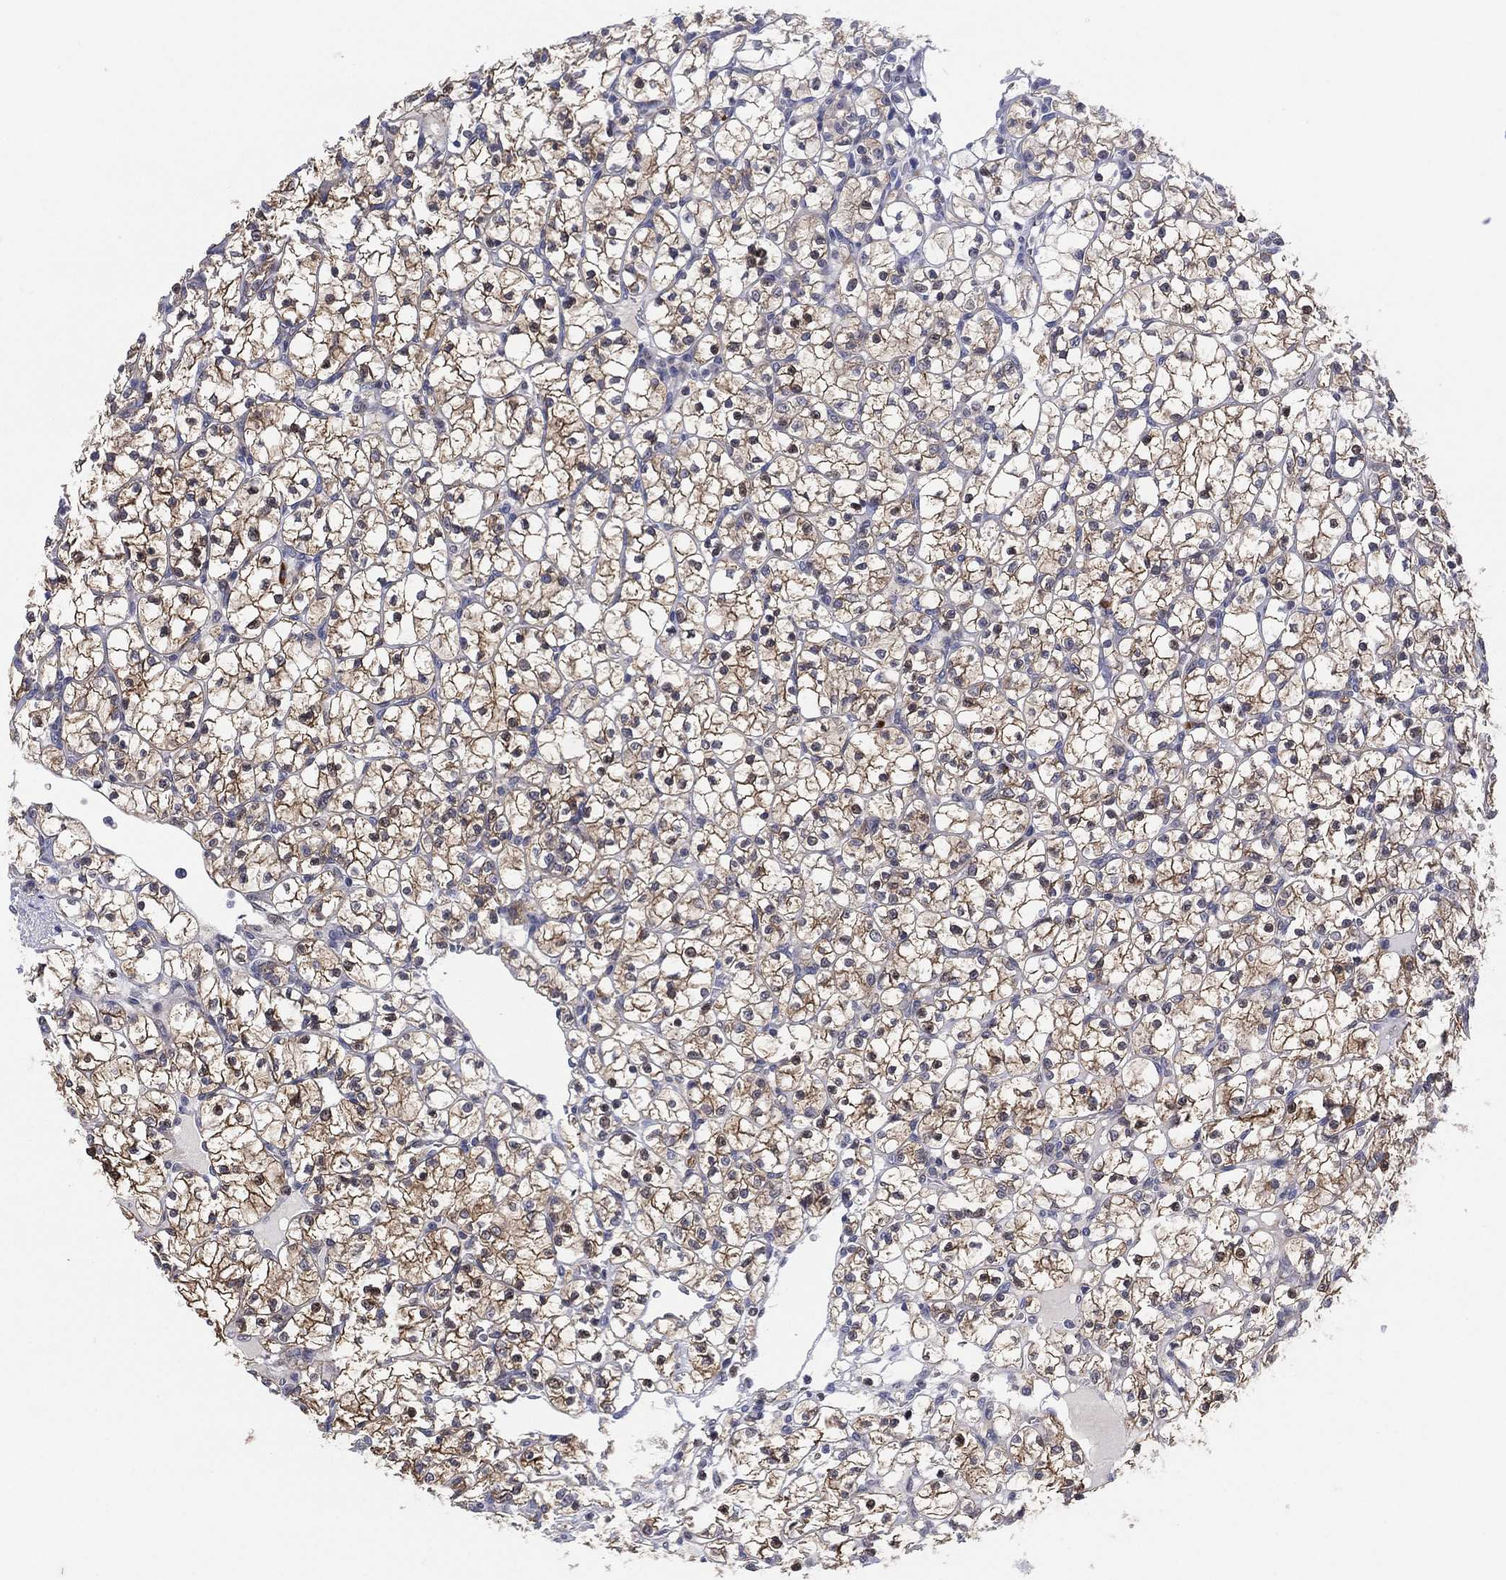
{"staining": {"intensity": "moderate", "quantity": "25%-75%", "location": "cytoplasmic/membranous"}, "tissue": "renal cancer", "cell_type": "Tumor cells", "image_type": "cancer", "snomed": [{"axis": "morphology", "description": "Adenocarcinoma, NOS"}, {"axis": "topography", "description": "Kidney"}], "caption": "Human adenocarcinoma (renal) stained with a brown dye exhibits moderate cytoplasmic/membranous positive expression in about 25%-75% of tumor cells.", "gene": "SLC4A4", "patient": {"sex": "female", "age": 89}}